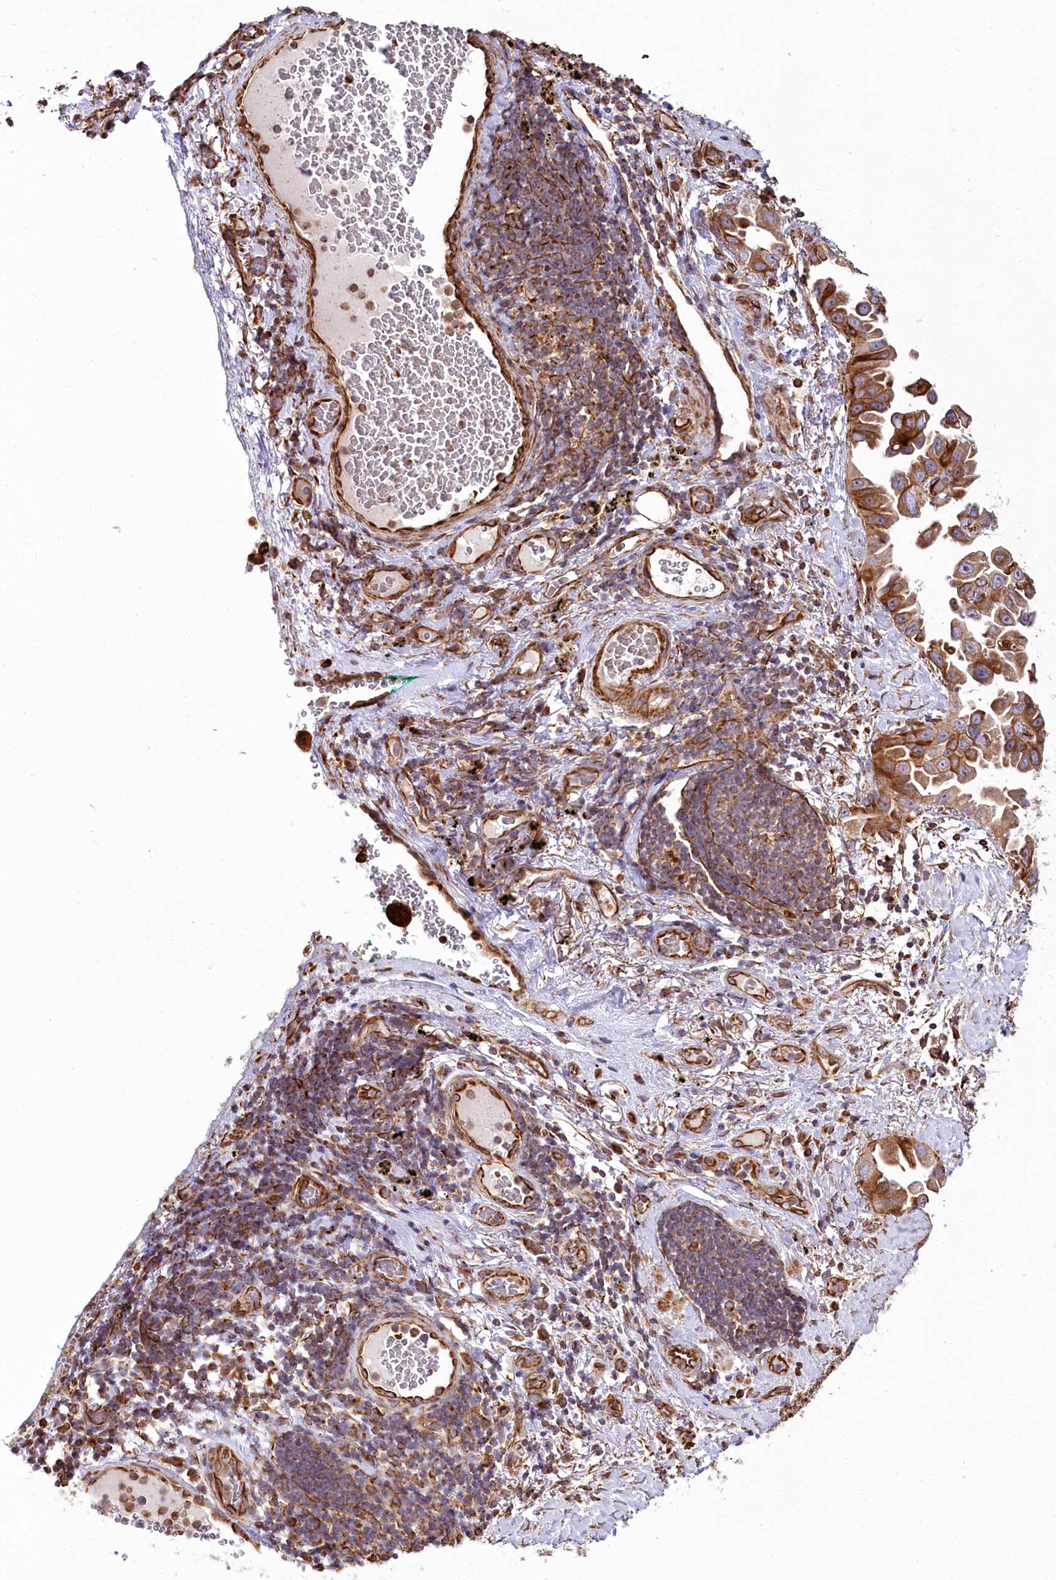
{"staining": {"intensity": "strong", "quantity": ">75%", "location": "cytoplasmic/membranous"}, "tissue": "lung cancer", "cell_type": "Tumor cells", "image_type": "cancer", "snomed": [{"axis": "morphology", "description": "Adenocarcinoma, NOS"}, {"axis": "topography", "description": "Lung"}], "caption": "Lung cancer (adenocarcinoma) stained with DAB IHC exhibits high levels of strong cytoplasmic/membranous expression in approximately >75% of tumor cells.", "gene": "THUMPD3", "patient": {"sex": "female", "age": 67}}